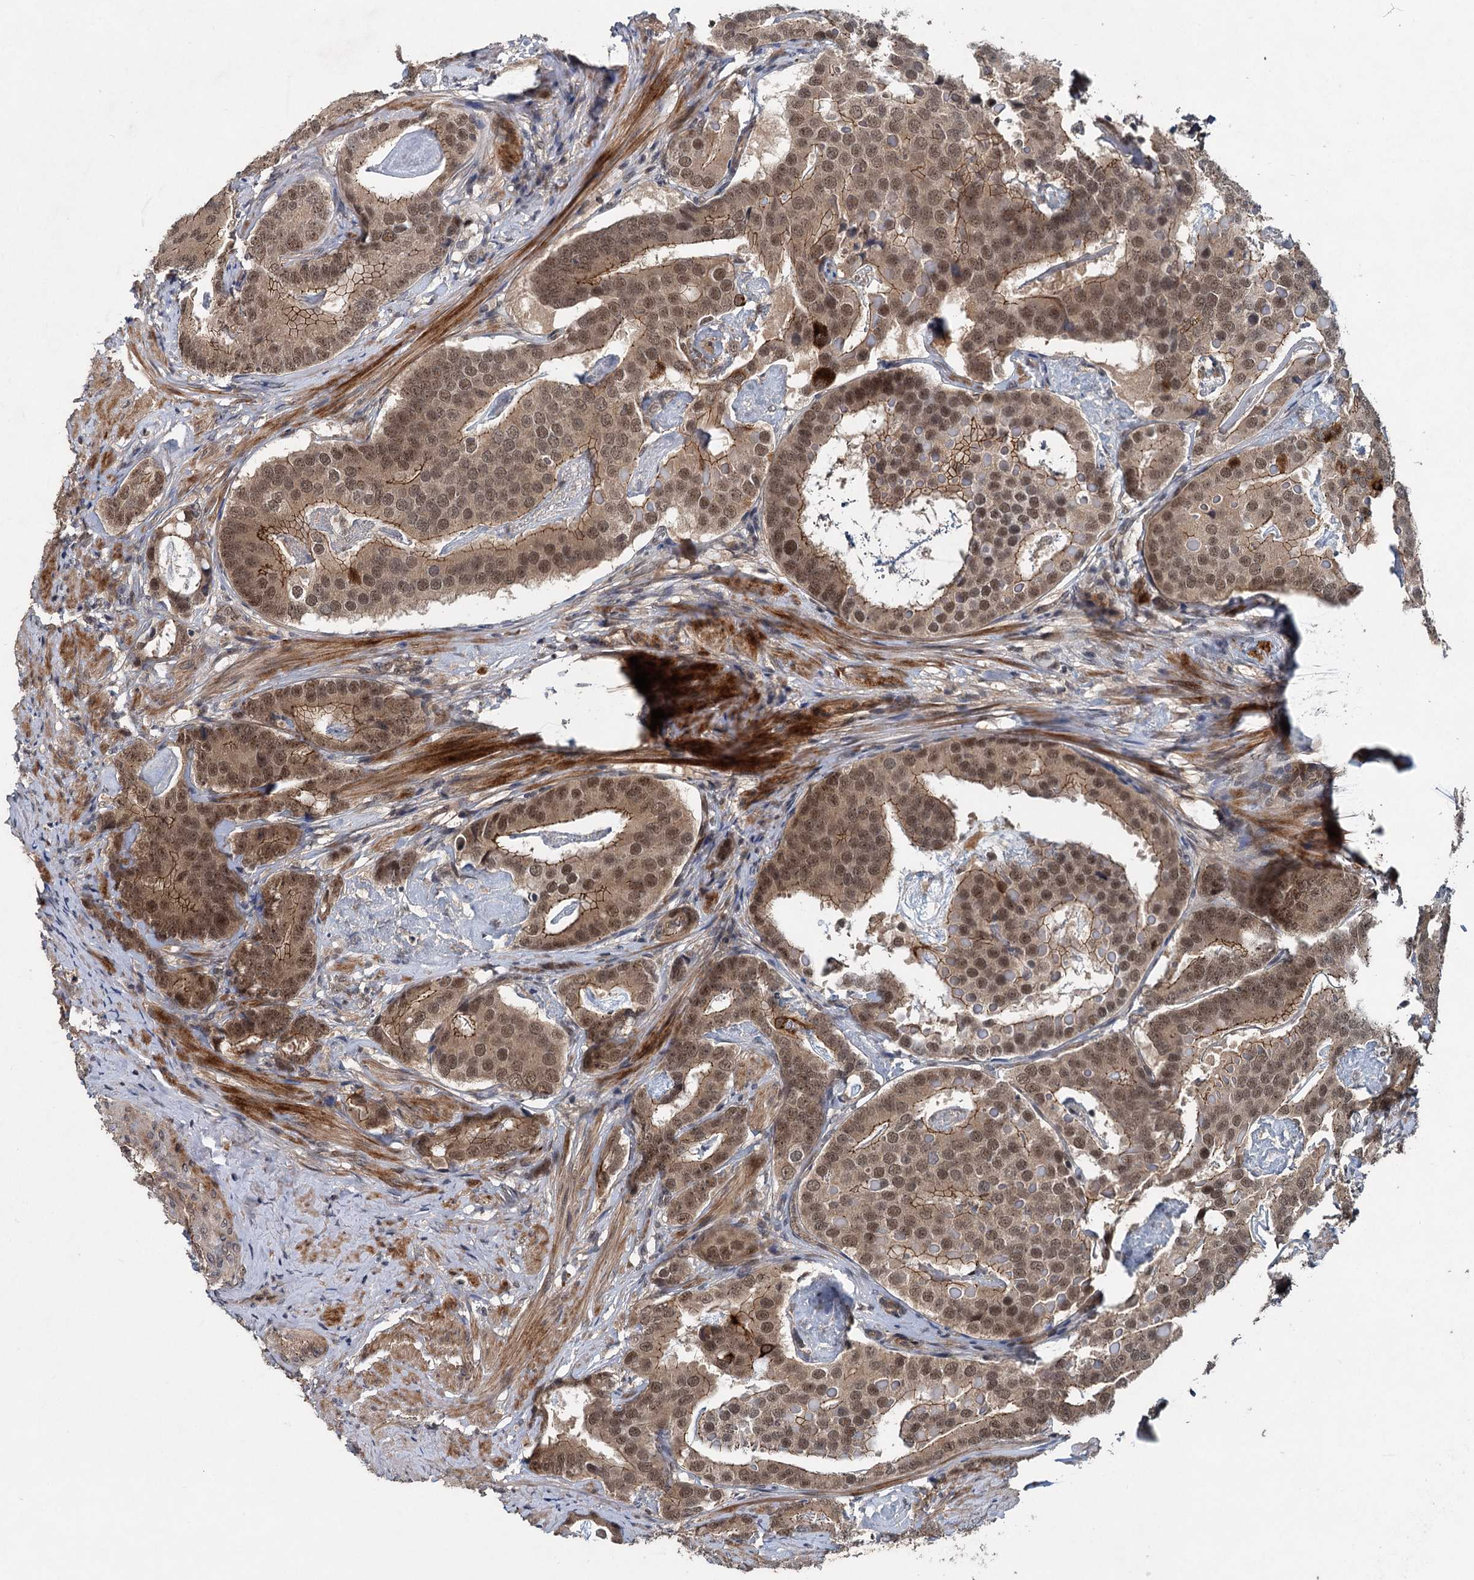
{"staining": {"intensity": "moderate", "quantity": ">75%", "location": "cytoplasmic/membranous,nuclear"}, "tissue": "prostate cancer", "cell_type": "Tumor cells", "image_type": "cancer", "snomed": [{"axis": "morphology", "description": "Adenocarcinoma, Low grade"}, {"axis": "topography", "description": "Prostate"}], "caption": "About >75% of tumor cells in adenocarcinoma (low-grade) (prostate) reveal moderate cytoplasmic/membranous and nuclear protein positivity as visualized by brown immunohistochemical staining.", "gene": "RITA1", "patient": {"sex": "male", "age": 71}}